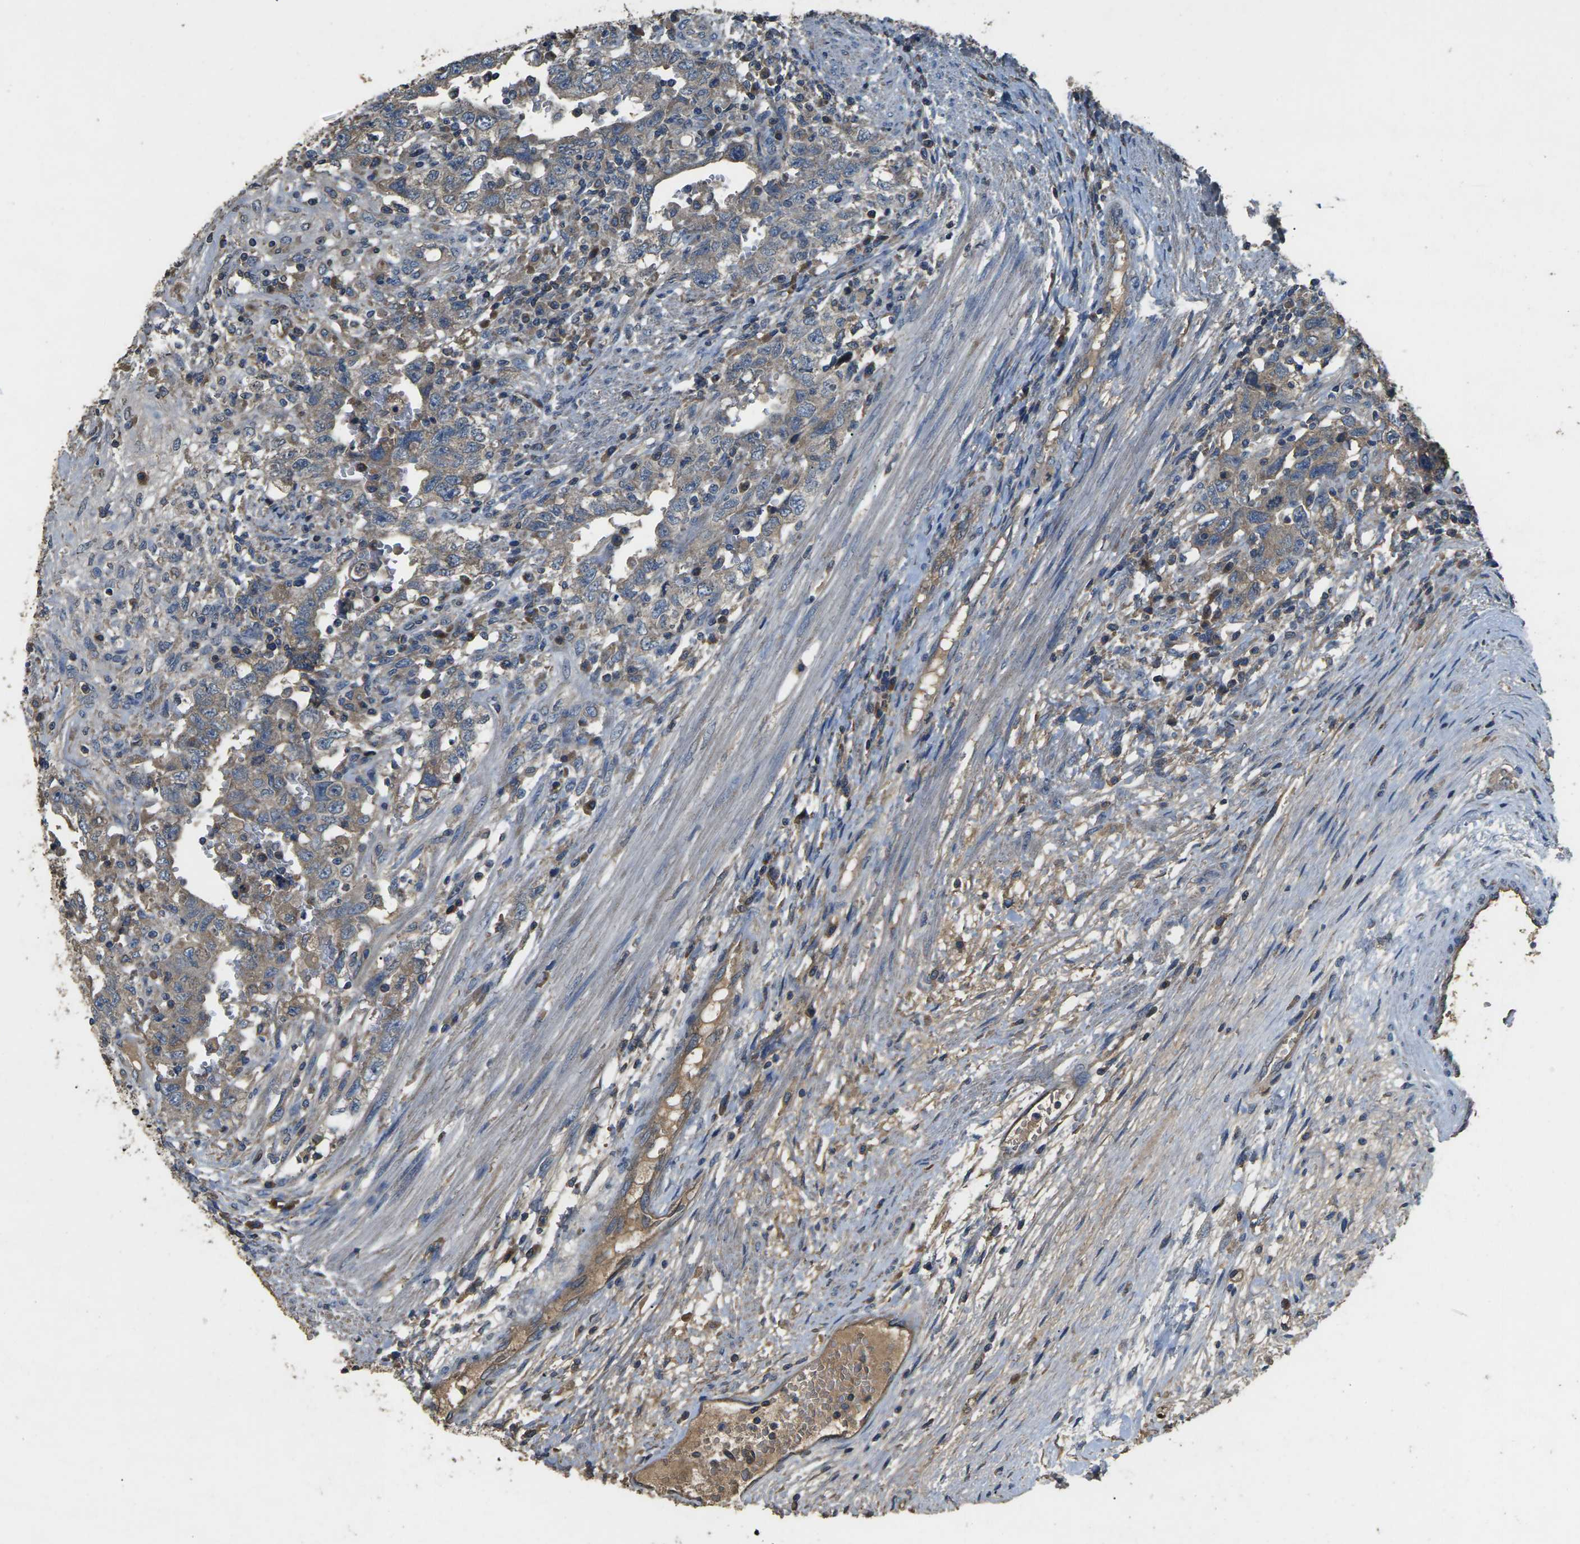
{"staining": {"intensity": "weak", "quantity": "<25%", "location": "cytoplasmic/membranous"}, "tissue": "testis cancer", "cell_type": "Tumor cells", "image_type": "cancer", "snomed": [{"axis": "morphology", "description": "Carcinoma, Embryonal, NOS"}, {"axis": "topography", "description": "Testis"}], "caption": "High magnification brightfield microscopy of embryonal carcinoma (testis) stained with DAB (3,3'-diaminobenzidine) (brown) and counterstained with hematoxylin (blue): tumor cells show no significant expression. (IHC, brightfield microscopy, high magnification).", "gene": "B4GAT1", "patient": {"sex": "male", "age": 26}}